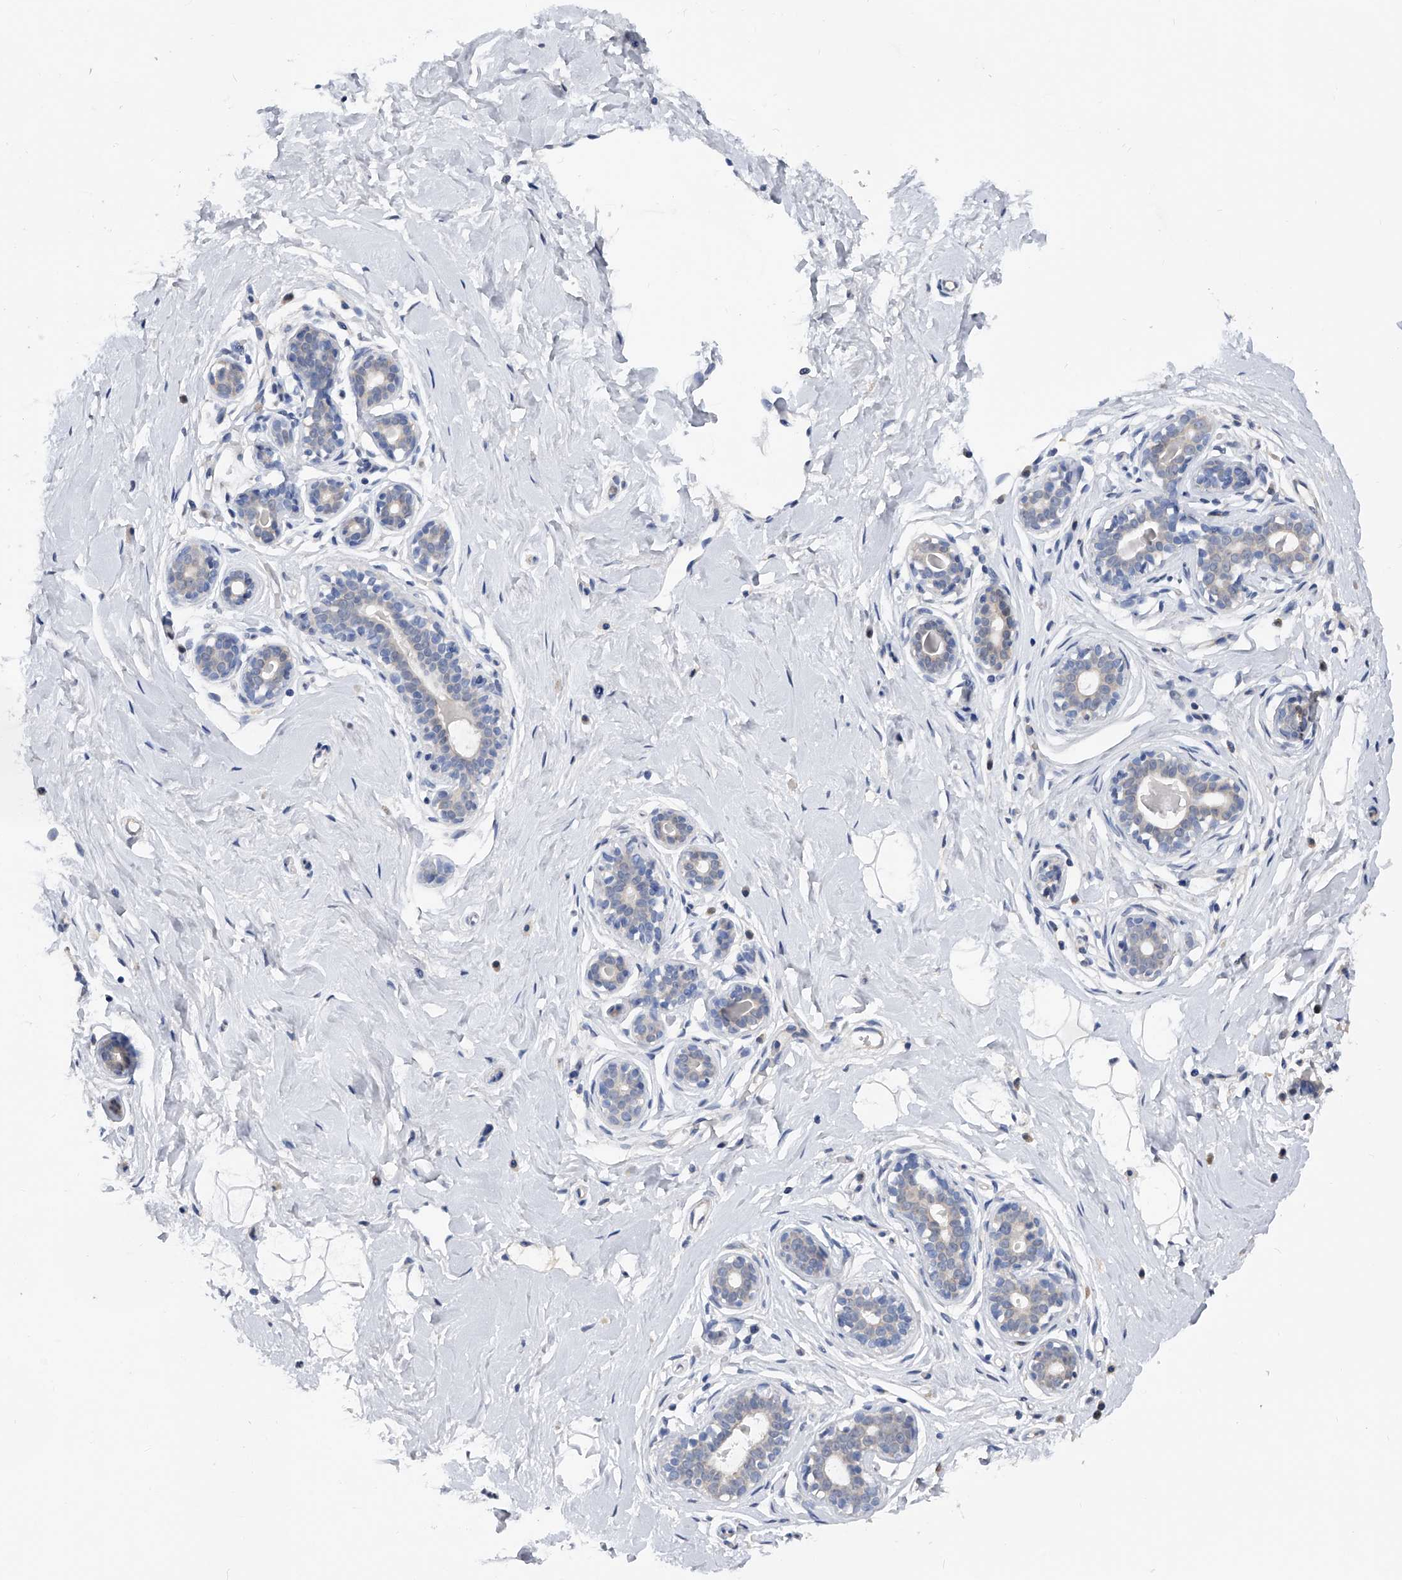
{"staining": {"intensity": "negative", "quantity": "none", "location": "none"}, "tissue": "breast", "cell_type": "Adipocytes", "image_type": "normal", "snomed": [{"axis": "morphology", "description": "Normal tissue, NOS"}, {"axis": "morphology", "description": "Adenoma, NOS"}, {"axis": "topography", "description": "Breast"}], "caption": "A photomicrograph of breast stained for a protein demonstrates no brown staining in adipocytes. (Immunohistochemistry (ihc), brightfield microscopy, high magnification).", "gene": "PGM3", "patient": {"sex": "female", "age": 23}}